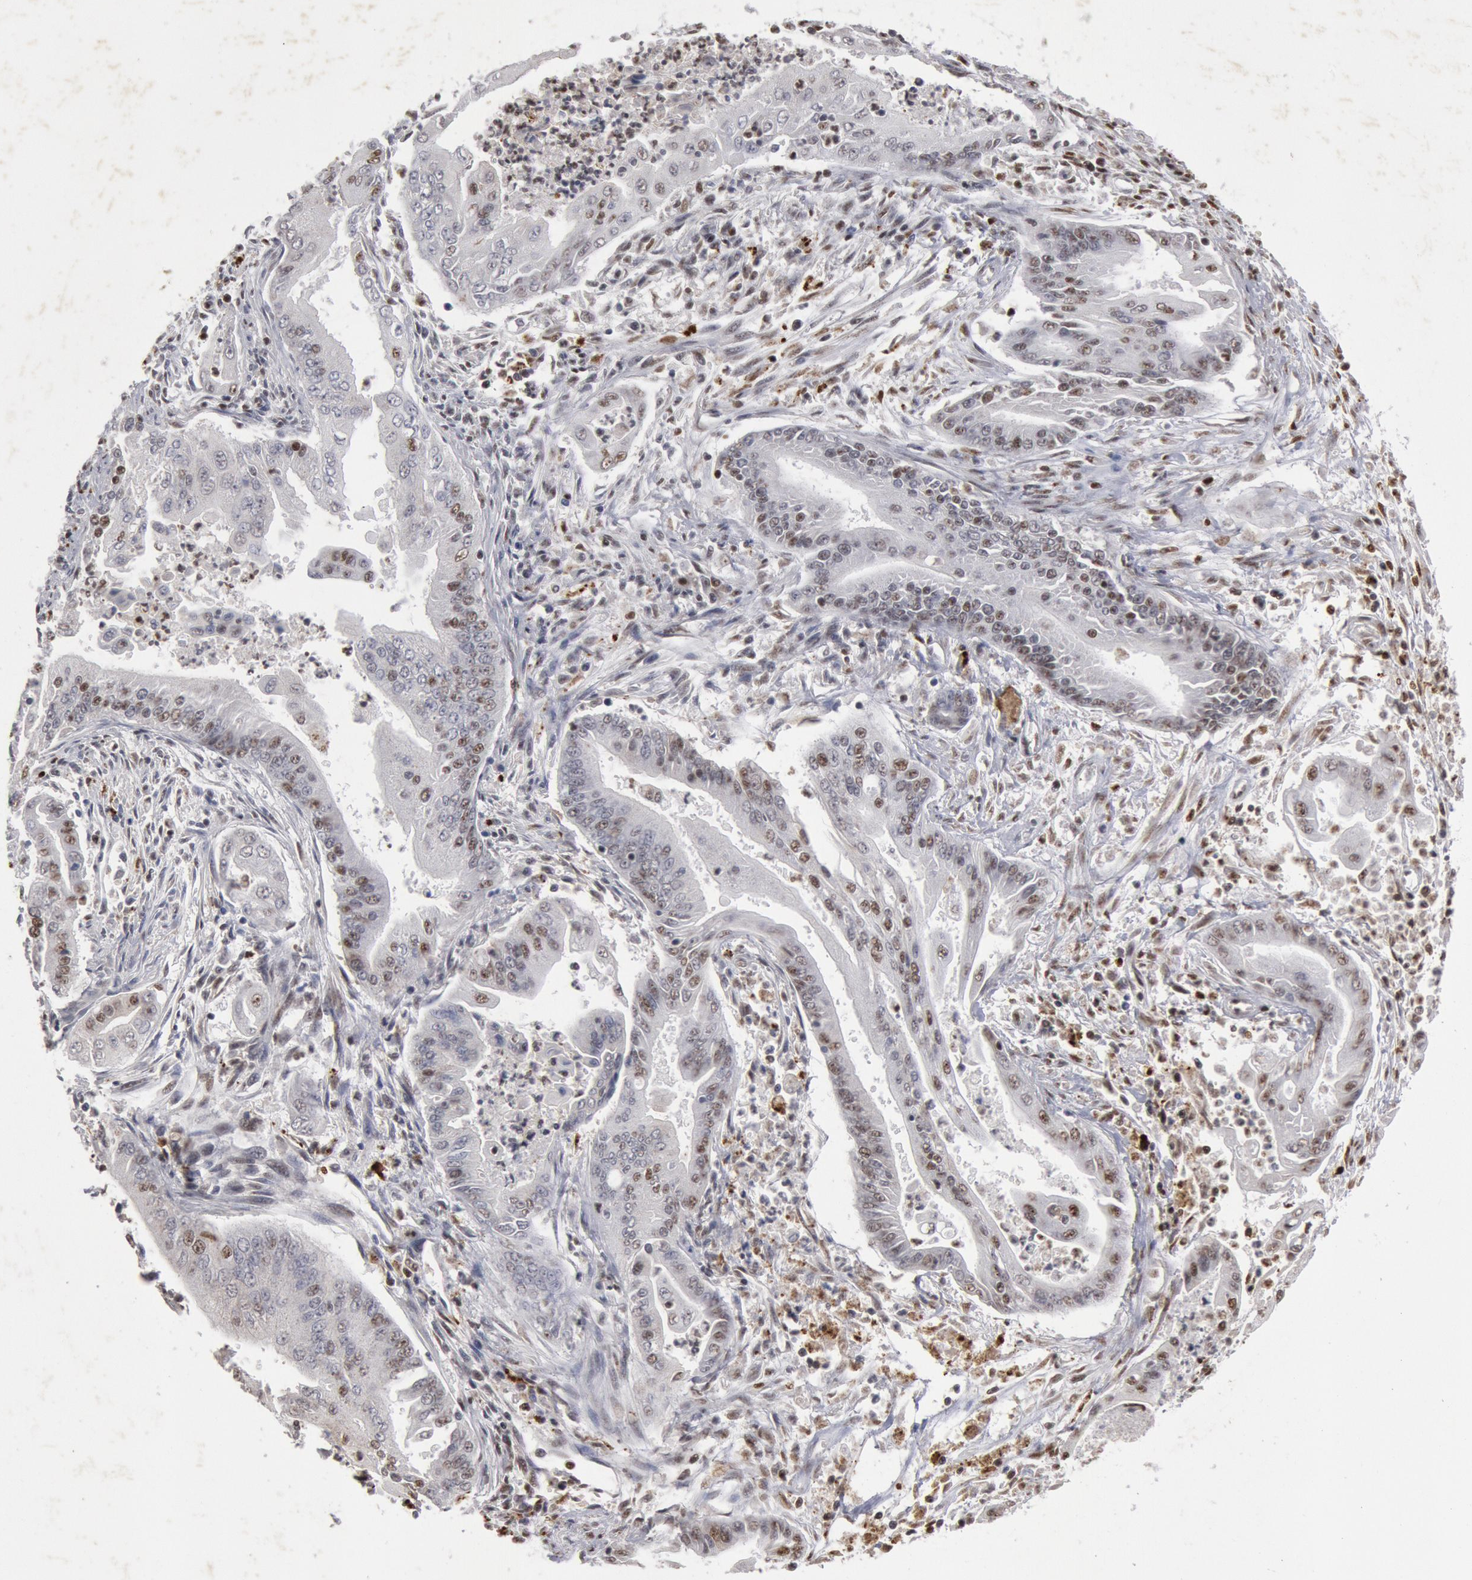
{"staining": {"intensity": "weak", "quantity": "<25%", "location": "cytoplasmic/membranous,nuclear"}, "tissue": "endometrial cancer", "cell_type": "Tumor cells", "image_type": "cancer", "snomed": [{"axis": "morphology", "description": "Adenocarcinoma, NOS"}, {"axis": "topography", "description": "Endometrium"}], "caption": "A histopathology image of adenocarcinoma (endometrial) stained for a protein shows no brown staining in tumor cells.", "gene": "FOXA2", "patient": {"sex": "female", "age": 63}}